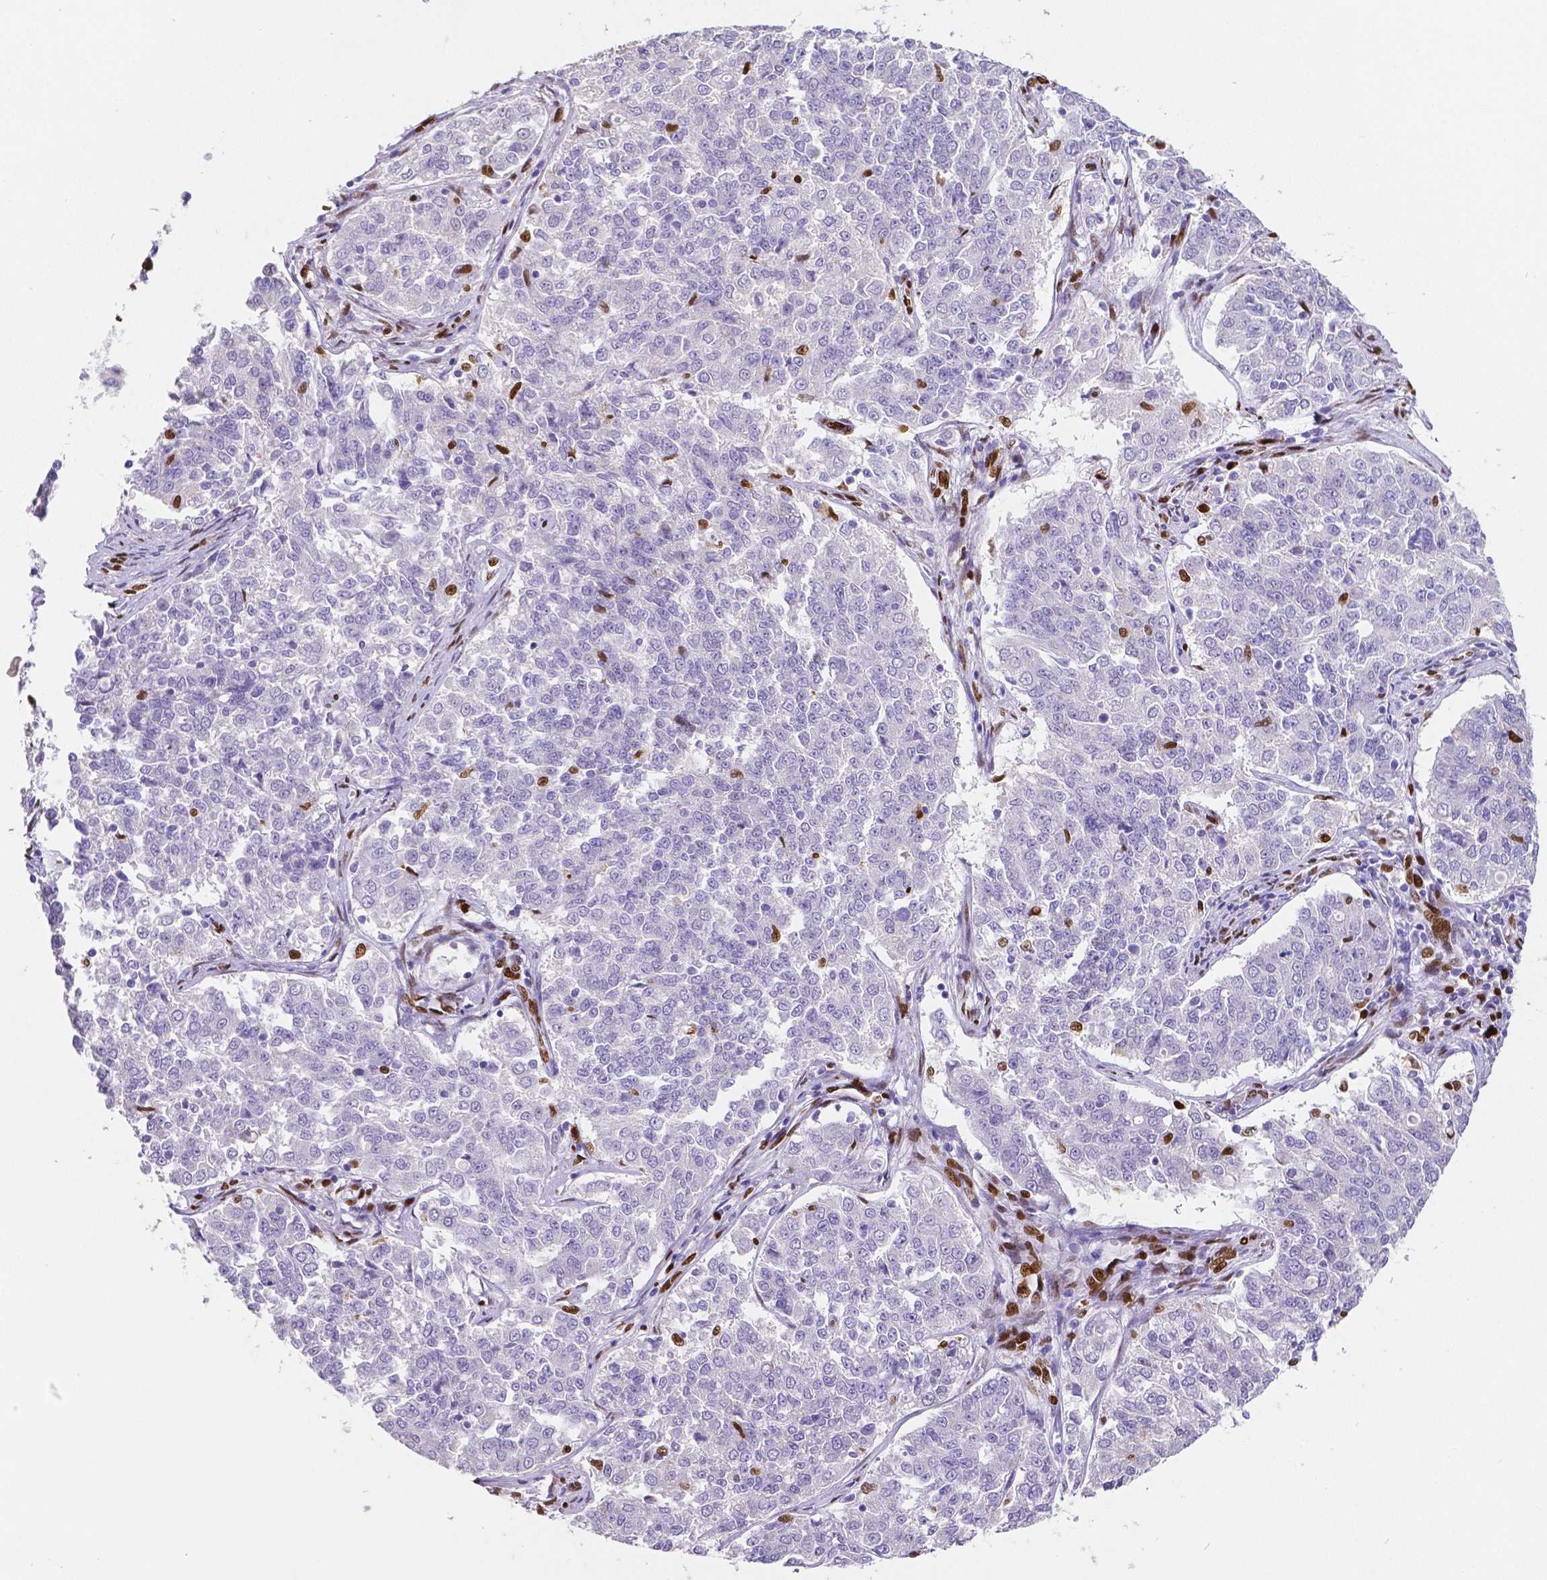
{"staining": {"intensity": "negative", "quantity": "none", "location": "none"}, "tissue": "endometrial cancer", "cell_type": "Tumor cells", "image_type": "cancer", "snomed": [{"axis": "morphology", "description": "Adenocarcinoma, NOS"}, {"axis": "topography", "description": "Endometrium"}], "caption": "DAB (3,3'-diaminobenzidine) immunohistochemical staining of human endometrial cancer reveals no significant positivity in tumor cells.", "gene": "MEF2C", "patient": {"sex": "female", "age": 43}}